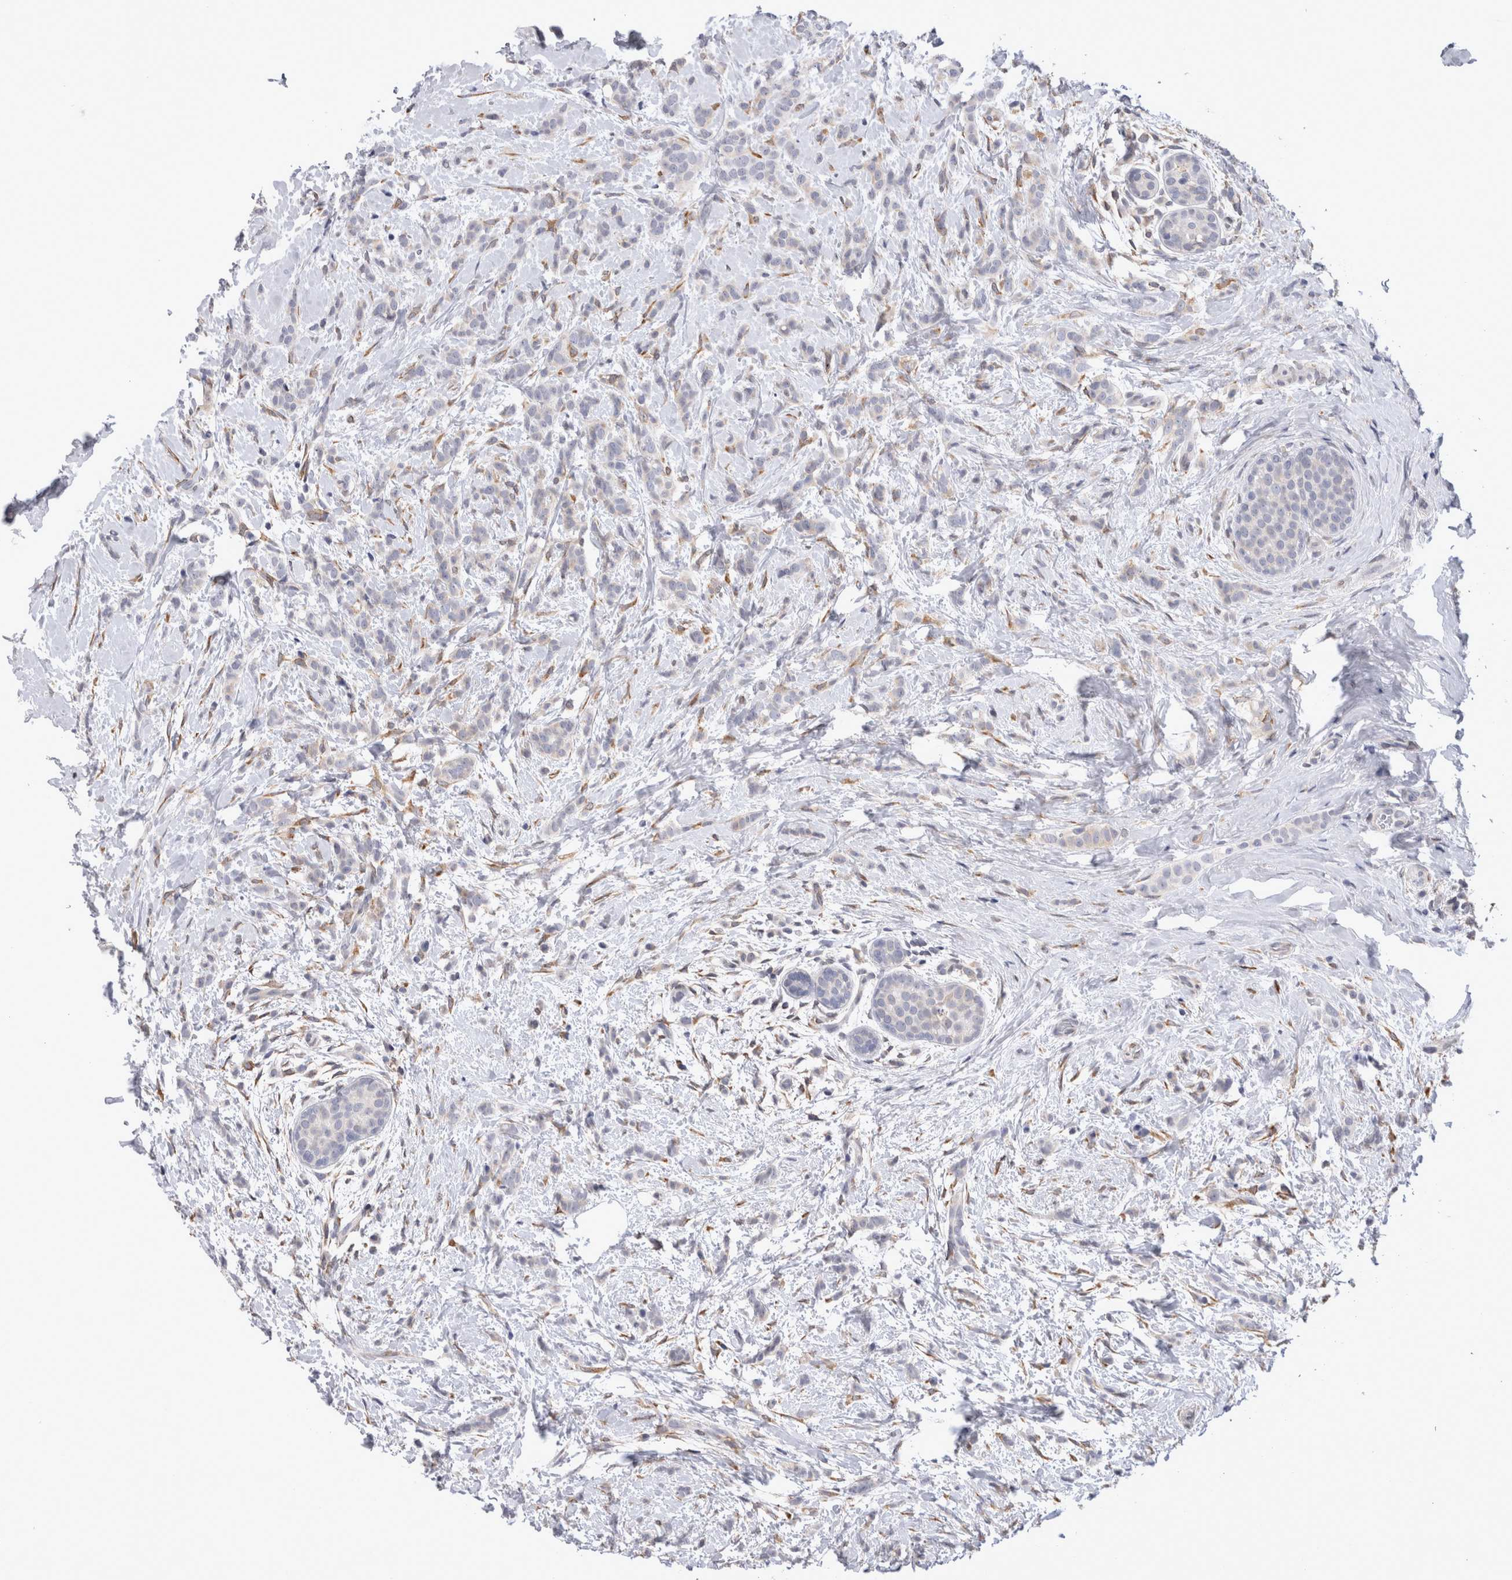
{"staining": {"intensity": "negative", "quantity": "none", "location": "none"}, "tissue": "breast cancer", "cell_type": "Tumor cells", "image_type": "cancer", "snomed": [{"axis": "morphology", "description": "Lobular carcinoma, in situ"}, {"axis": "morphology", "description": "Lobular carcinoma"}, {"axis": "topography", "description": "Breast"}], "caption": "Micrograph shows no significant protein staining in tumor cells of lobular carcinoma in situ (breast).", "gene": "VCPIP1", "patient": {"sex": "female", "age": 41}}